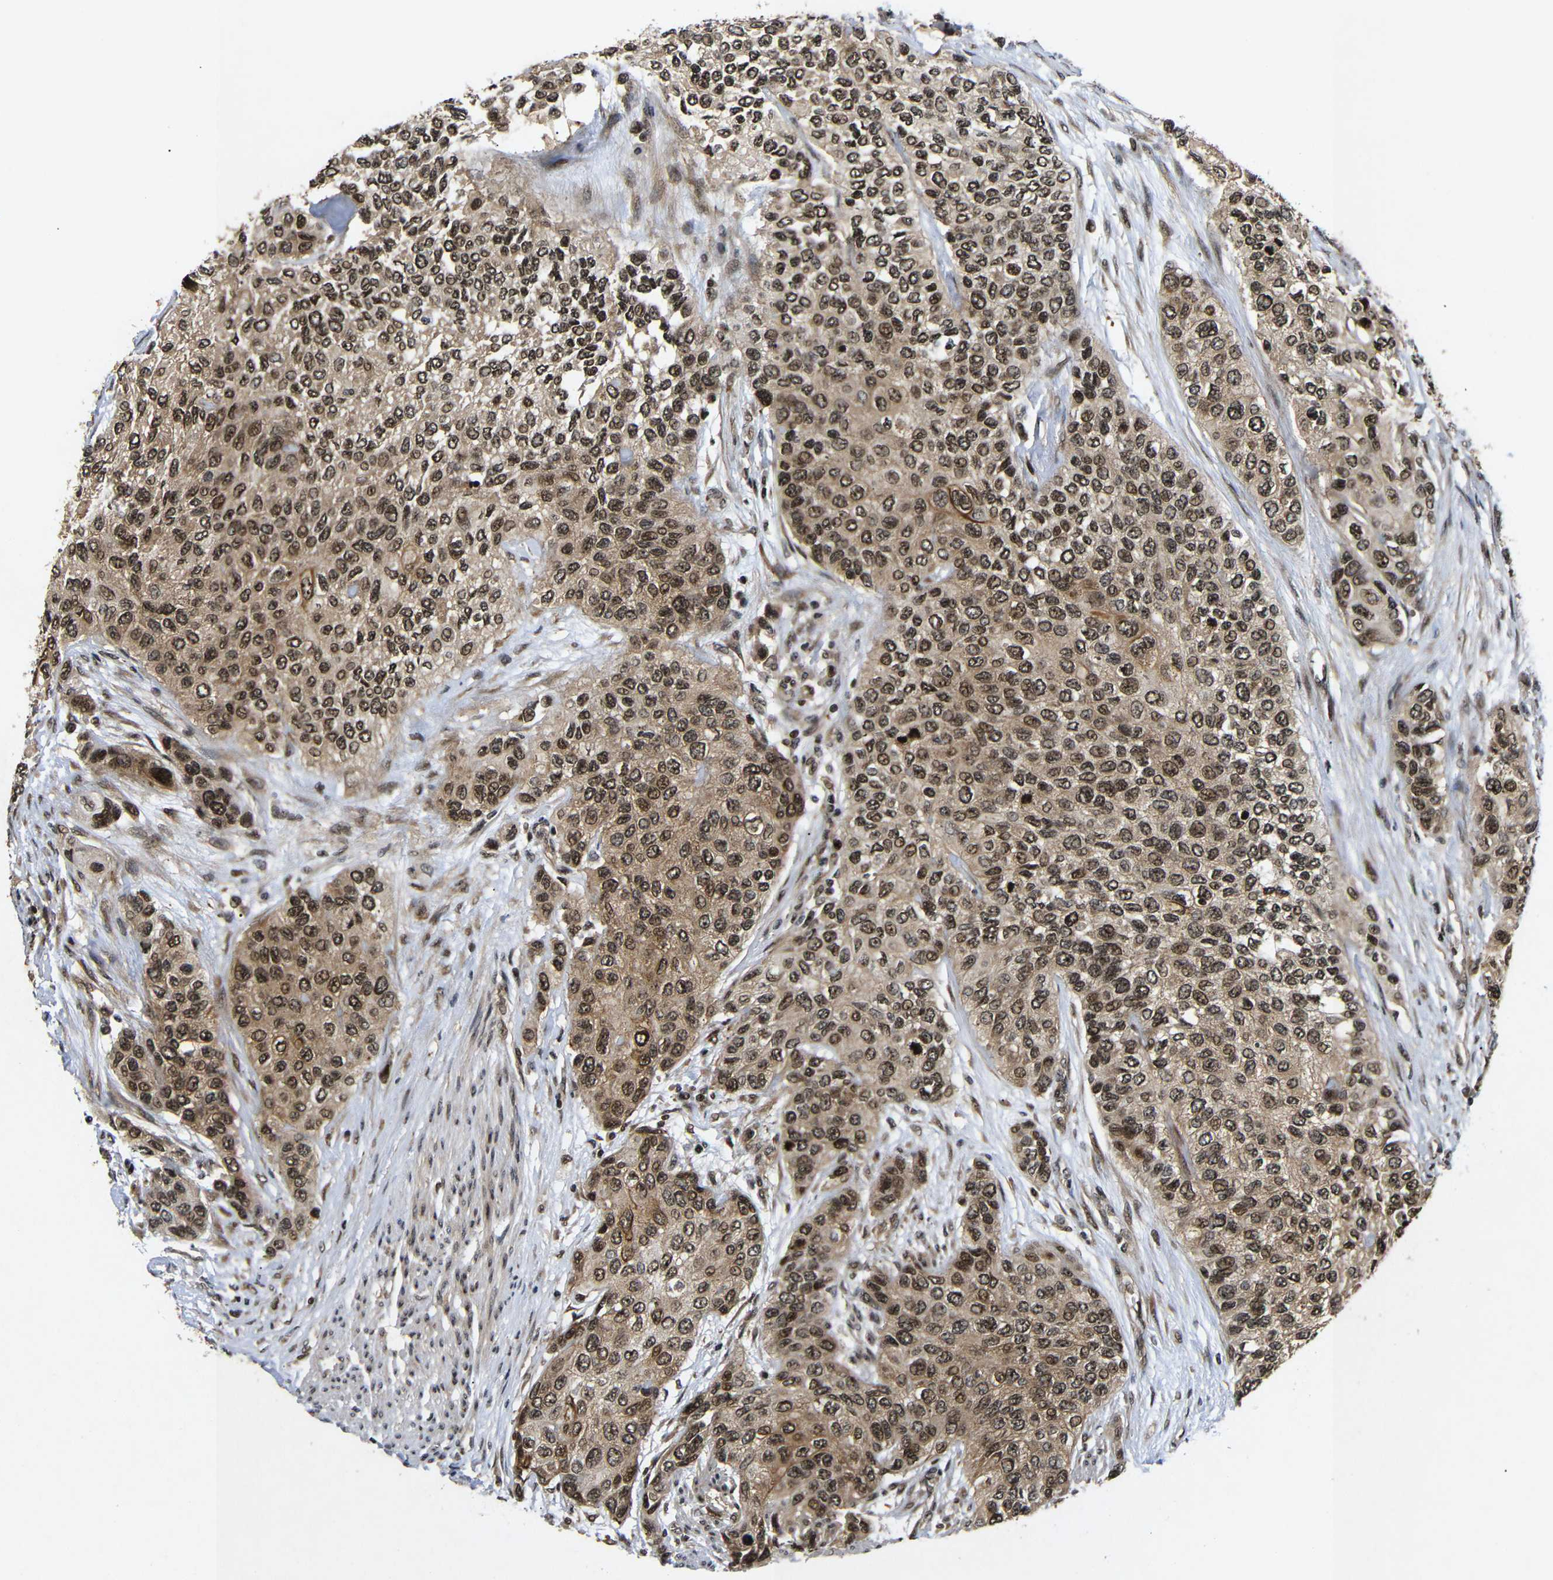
{"staining": {"intensity": "moderate", "quantity": ">75%", "location": "cytoplasmic/membranous,nuclear"}, "tissue": "urothelial cancer", "cell_type": "Tumor cells", "image_type": "cancer", "snomed": [{"axis": "morphology", "description": "Urothelial carcinoma, High grade"}, {"axis": "topography", "description": "Urinary bladder"}], "caption": "Urothelial carcinoma (high-grade) stained with immunohistochemistry (IHC) demonstrates moderate cytoplasmic/membranous and nuclear positivity in approximately >75% of tumor cells.", "gene": "KIF23", "patient": {"sex": "female", "age": 56}}